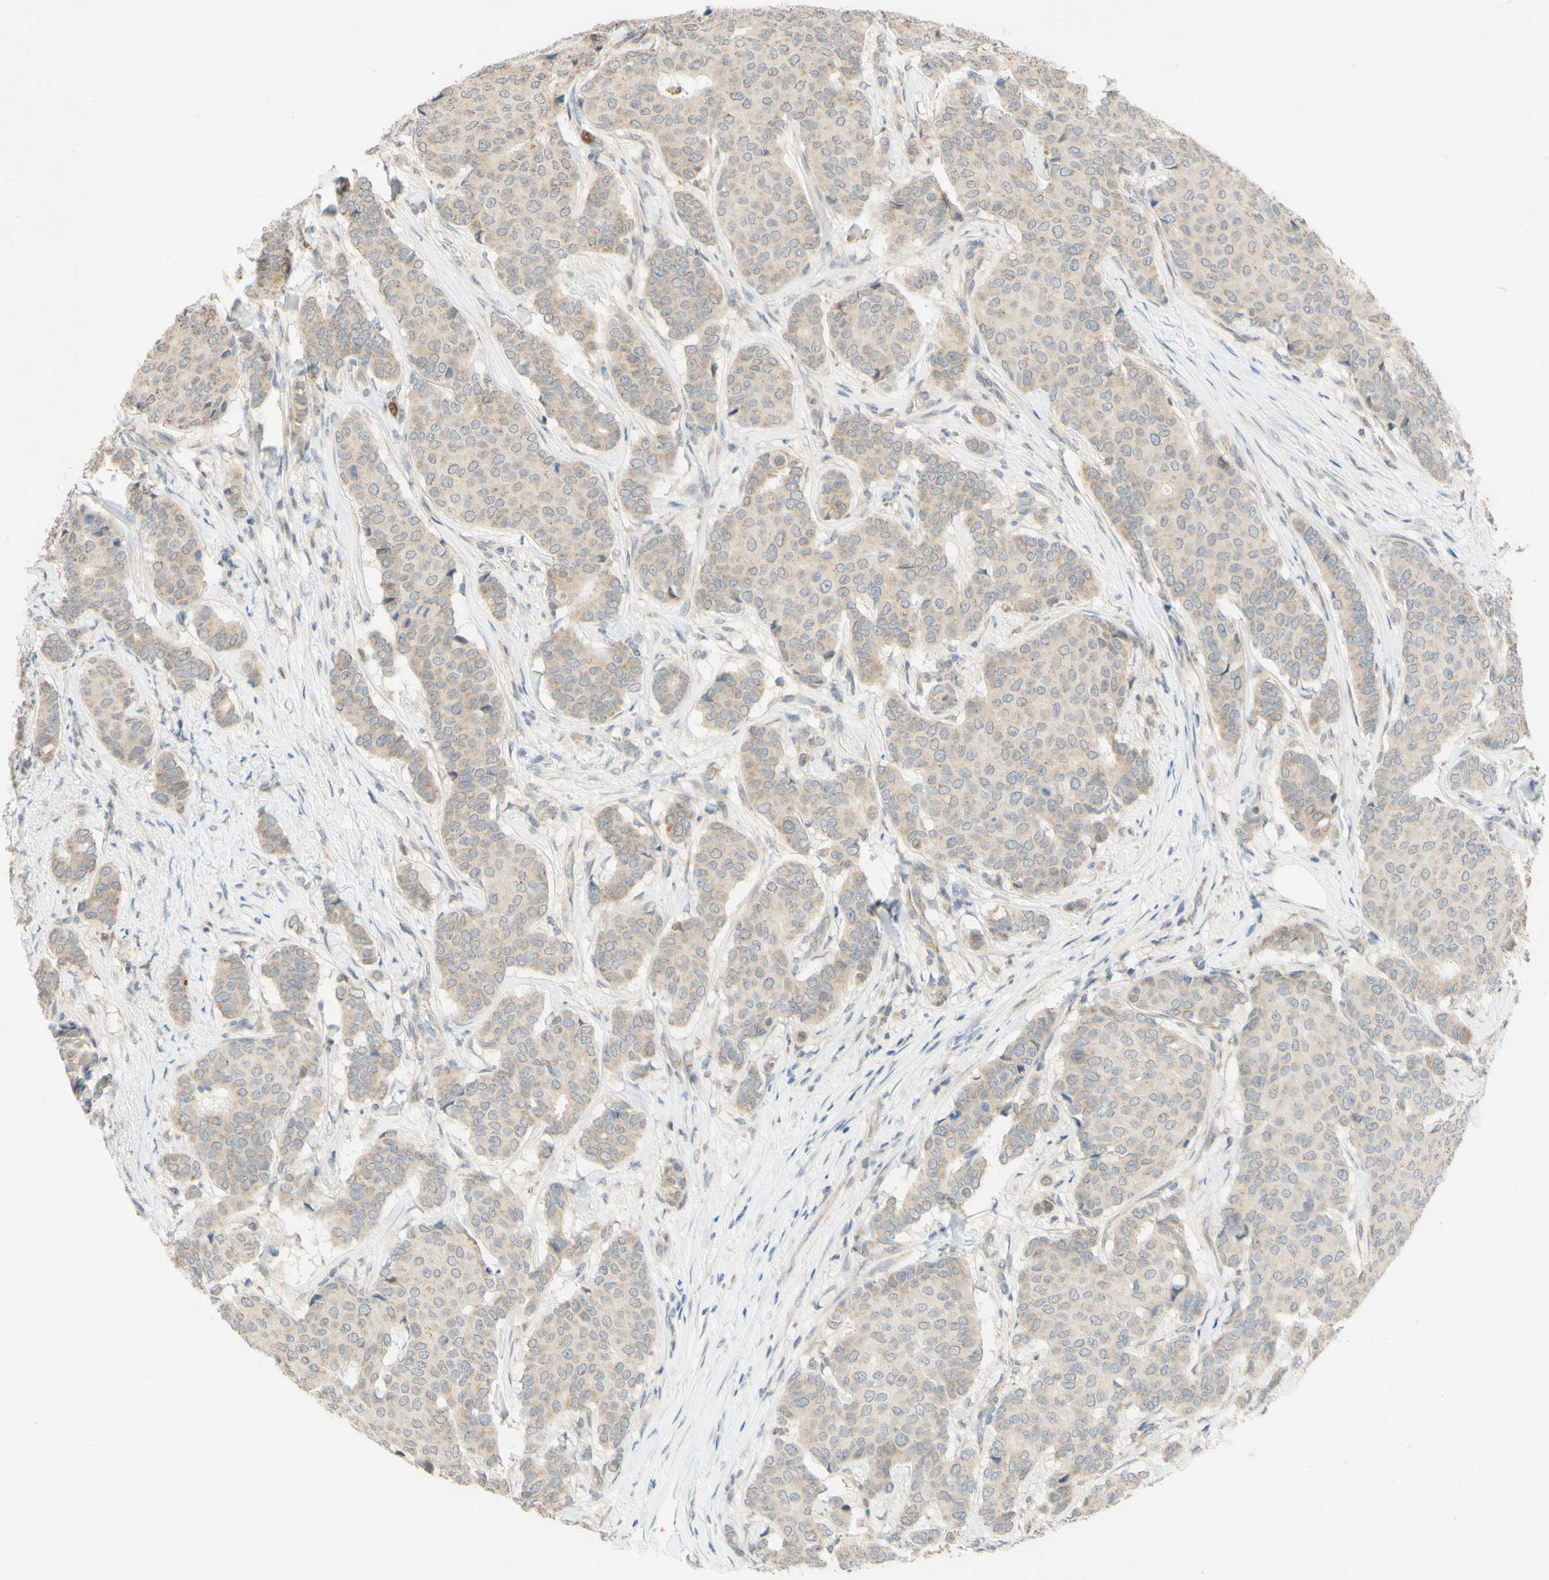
{"staining": {"intensity": "weak", "quantity": ">75%", "location": "cytoplasmic/membranous"}, "tissue": "breast cancer", "cell_type": "Tumor cells", "image_type": "cancer", "snomed": [{"axis": "morphology", "description": "Duct carcinoma"}, {"axis": "topography", "description": "Breast"}], "caption": "This is a photomicrograph of immunohistochemistry staining of breast invasive ductal carcinoma, which shows weak staining in the cytoplasmic/membranous of tumor cells.", "gene": "GATA1", "patient": {"sex": "female", "age": 75}}